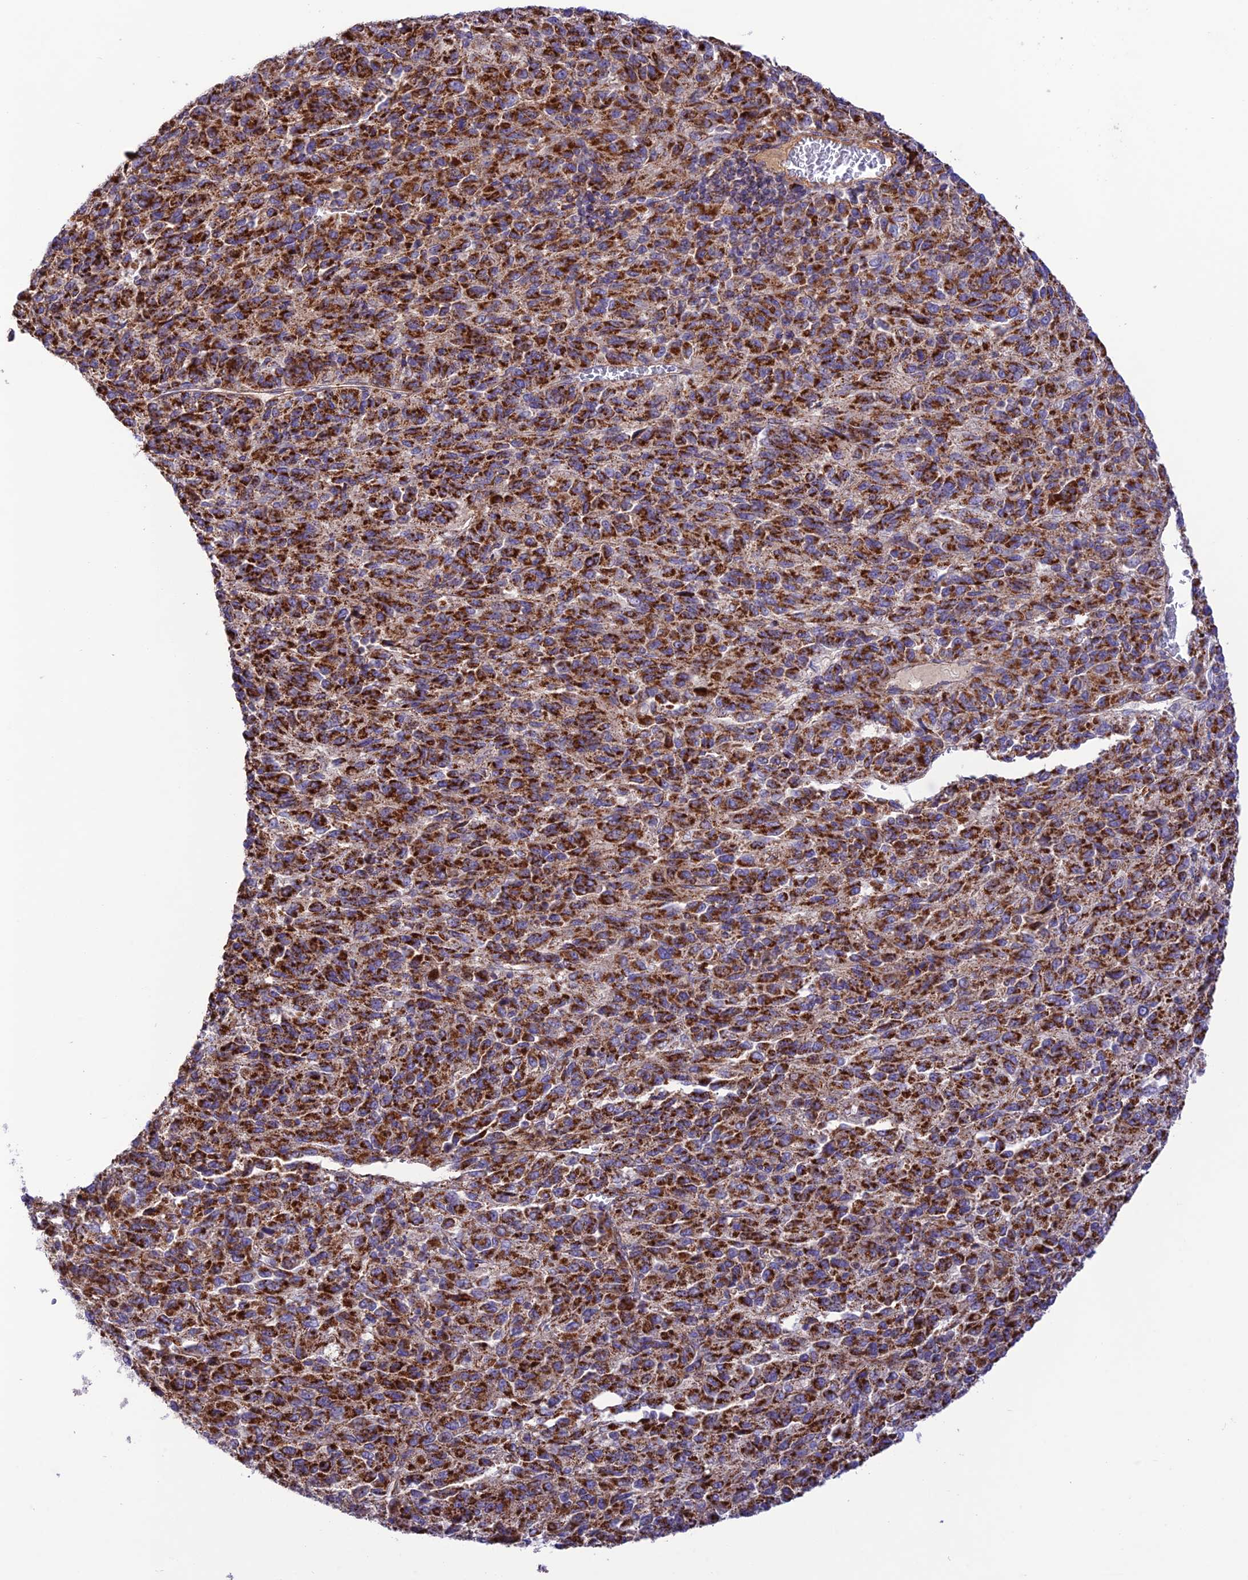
{"staining": {"intensity": "strong", "quantity": ">75%", "location": "cytoplasmic/membranous"}, "tissue": "melanoma", "cell_type": "Tumor cells", "image_type": "cancer", "snomed": [{"axis": "morphology", "description": "Malignant melanoma, Metastatic site"}, {"axis": "topography", "description": "Lung"}], "caption": "Immunohistochemistry (IHC) (DAB (3,3'-diaminobenzidine)) staining of malignant melanoma (metastatic site) demonstrates strong cytoplasmic/membranous protein positivity in about >75% of tumor cells. The staining is performed using DAB brown chromogen to label protein expression. The nuclei are counter-stained blue using hematoxylin.", "gene": "UAP1L1", "patient": {"sex": "male", "age": 64}}